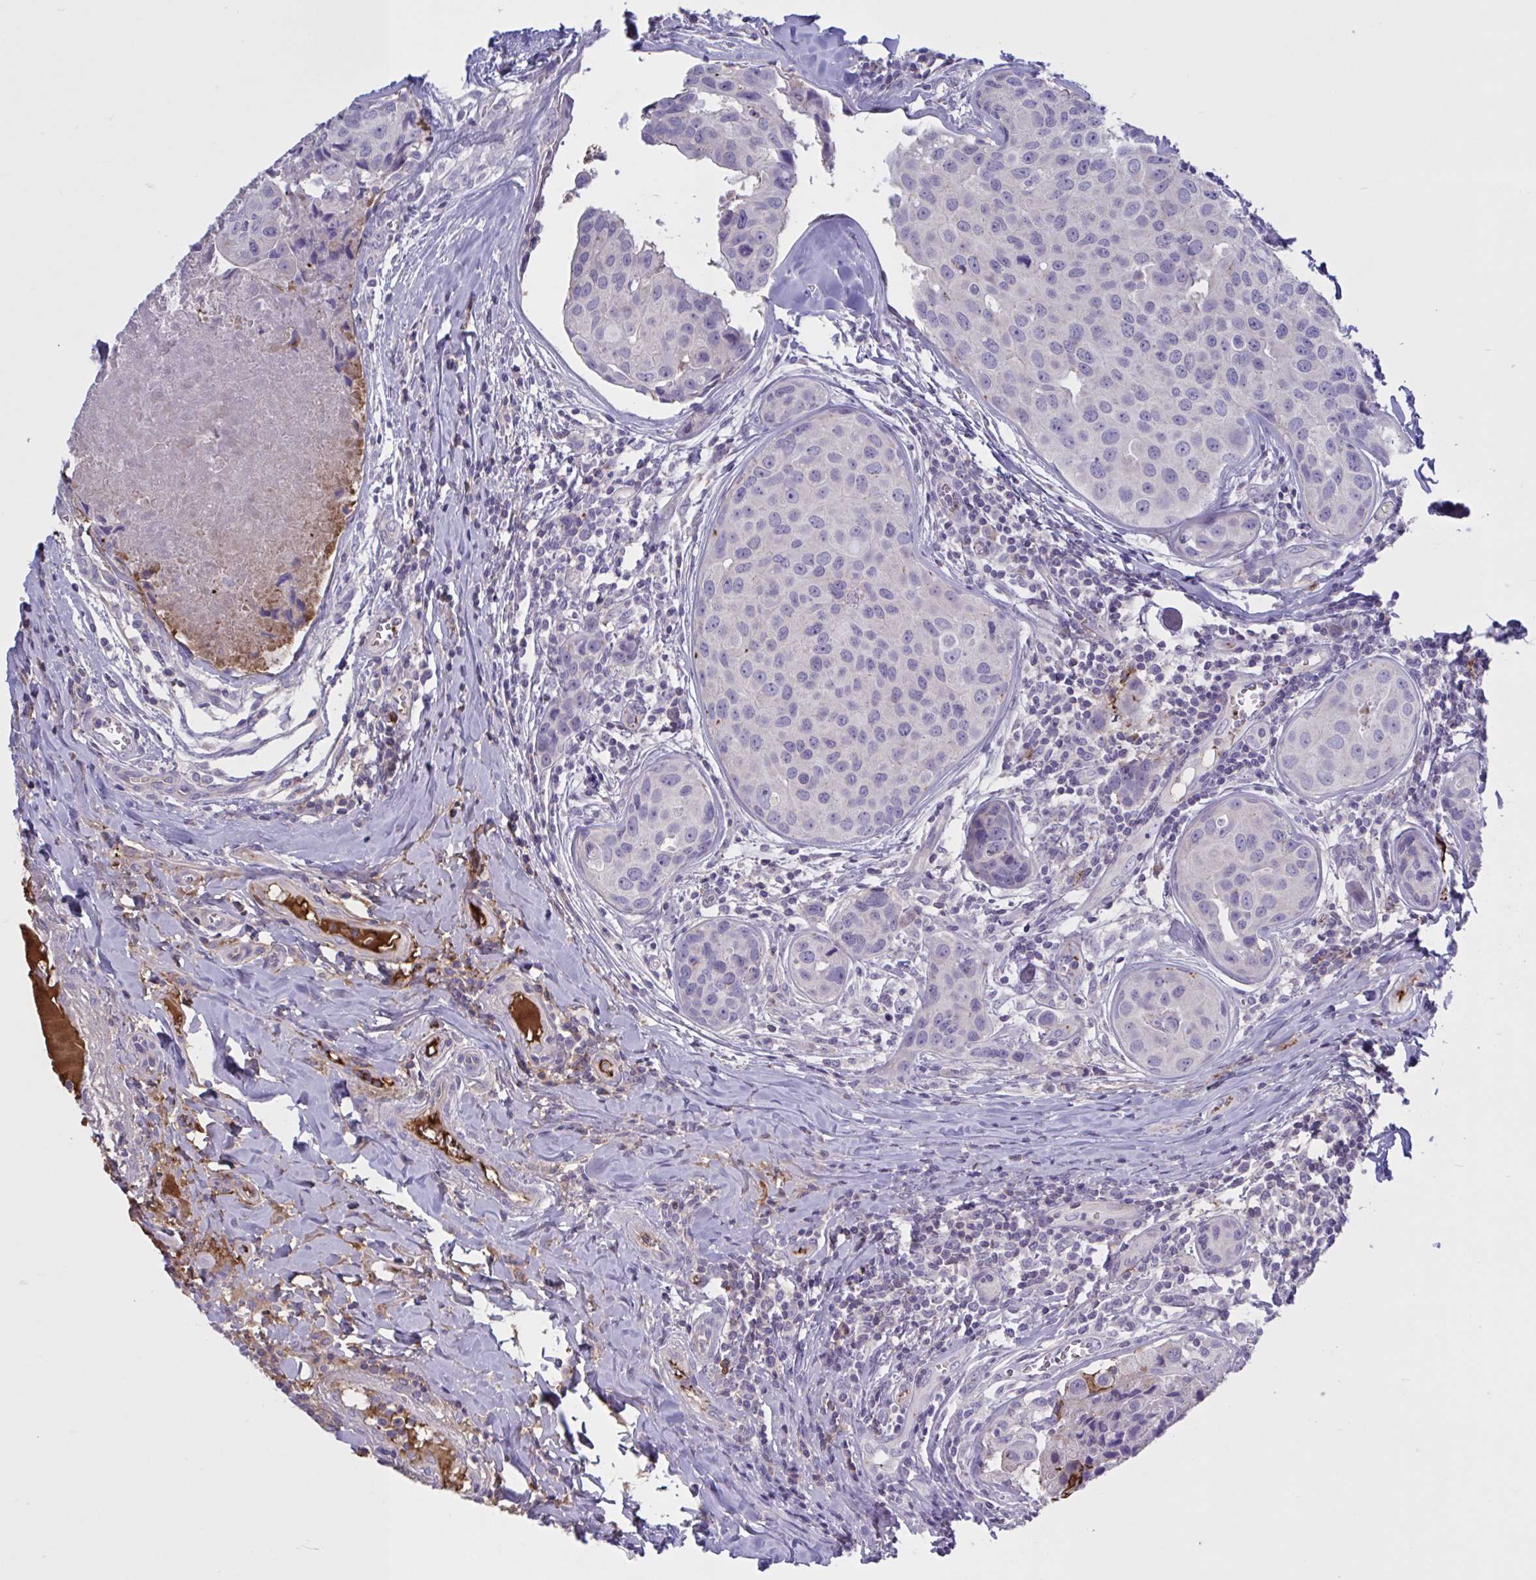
{"staining": {"intensity": "negative", "quantity": "none", "location": "none"}, "tissue": "breast cancer", "cell_type": "Tumor cells", "image_type": "cancer", "snomed": [{"axis": "morphology", "description": "Duct carcinoma"}, {"axis": "topography", "description": "Breast"}], "caption": "Protein analysis of breast cancer demonstrates no significant expression in tumor cells. (Stains: DAB (3,3'-diaminobenzidine) immunohistochemistry (IHC) with hematoxylin counter stain, Microscopy: brightfield microscopy at high magnification).", "gene": "IL1R1", "patient": {"sex": "female", "age": 24}}